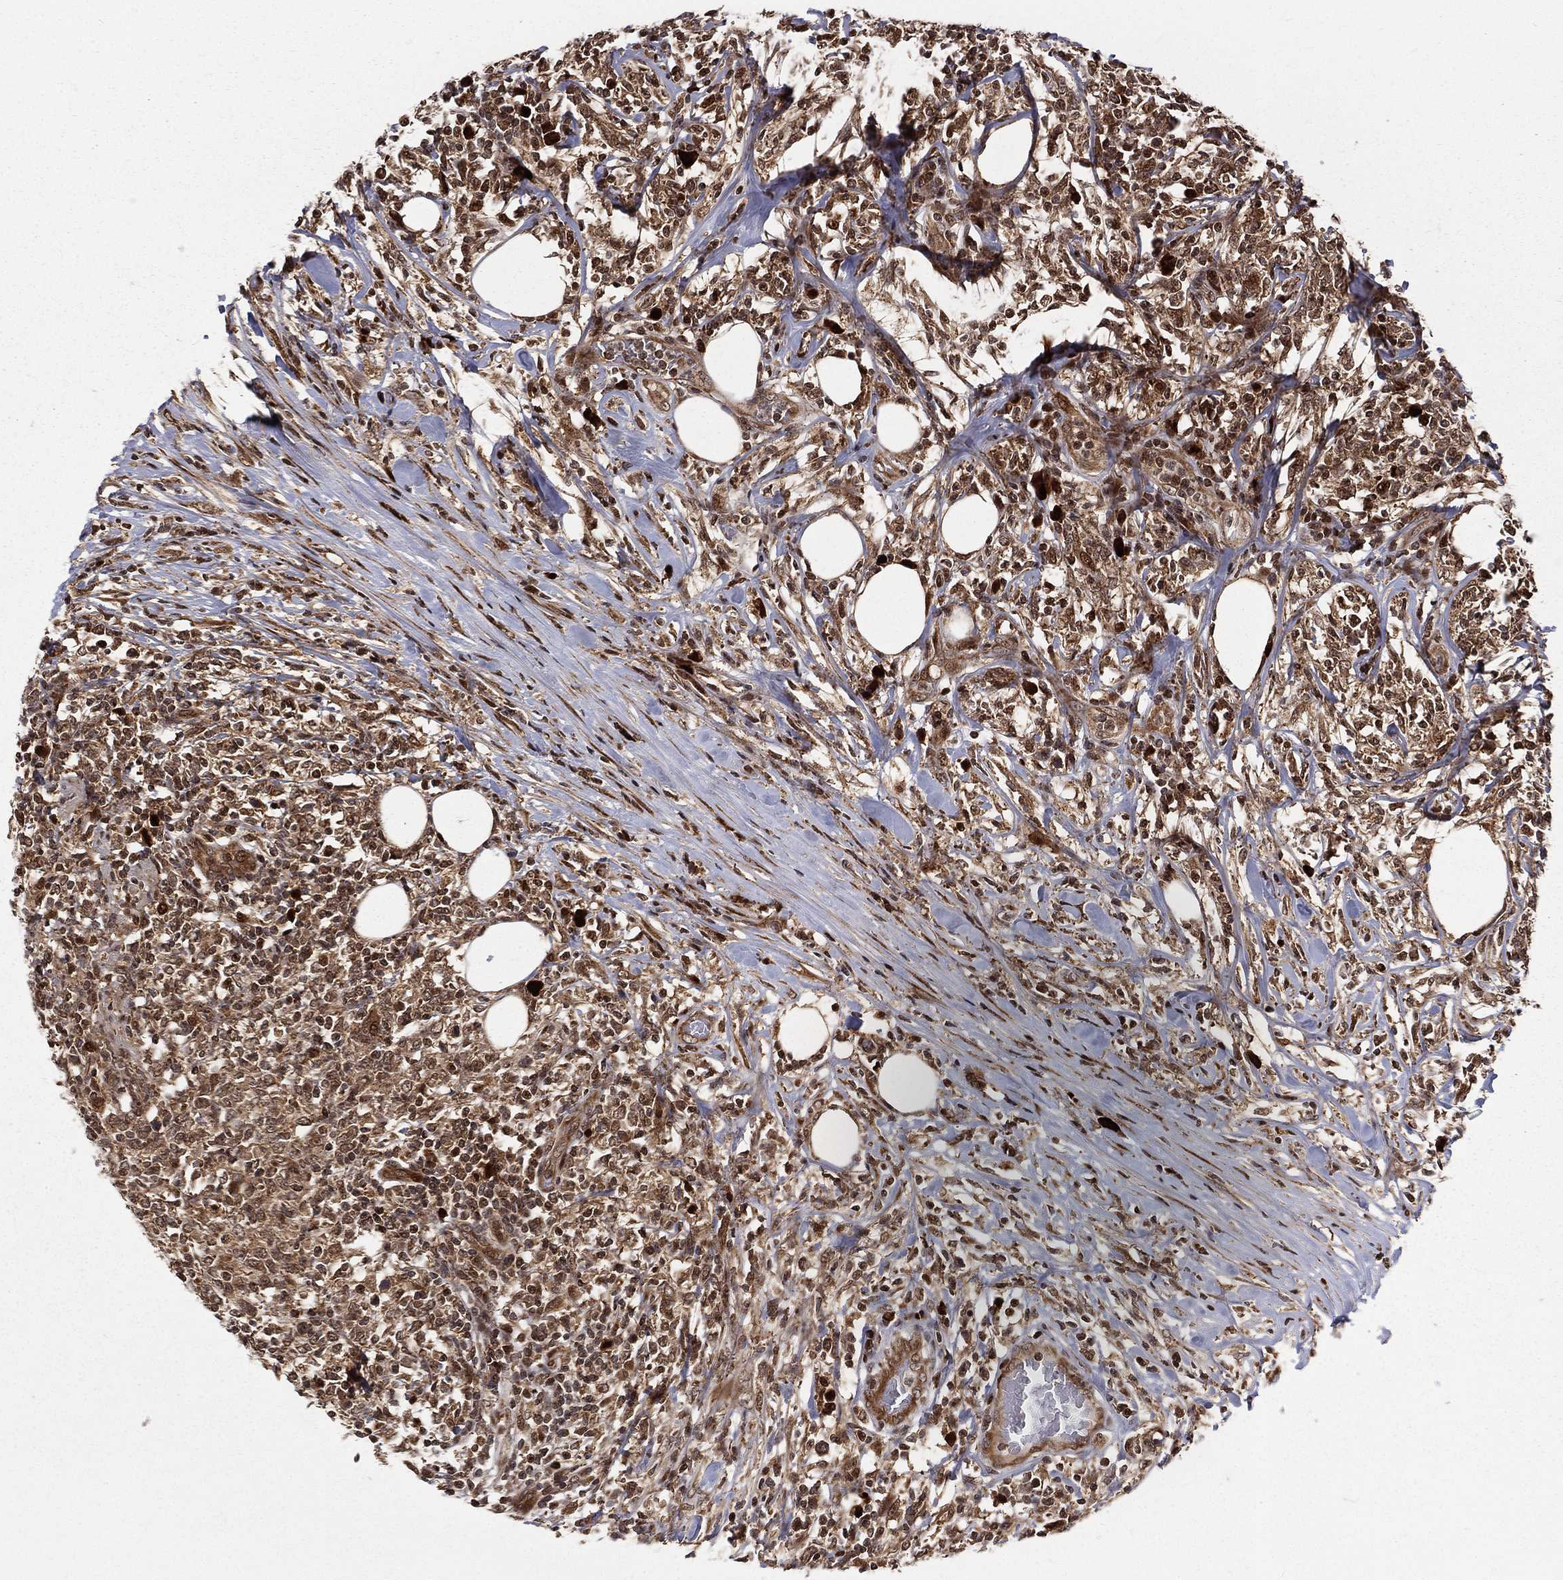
{"staining": {"intensity": "strong", "quantity": "25%-75%", "location": "cytoplasmic/membranous,nuclear"}, "tissue": "lymphoma", "cell_type": "Tumor cells", "image_type": "cancer", "snomed": [{"axis": "morphology", "description": "Malignant lymphoma, non-Hodgkin's type, High grade"}, {"axis": "topography", "description": "Lymph node"}], "caption": "Lymphoma stained with a brown dye reveals strong cytoplasmic/membranous and nuclear positive staining in approximately 25%-75% of tumor cells.", "gene": "MDM2", "patient": {"sex": "female", "age": 84}}